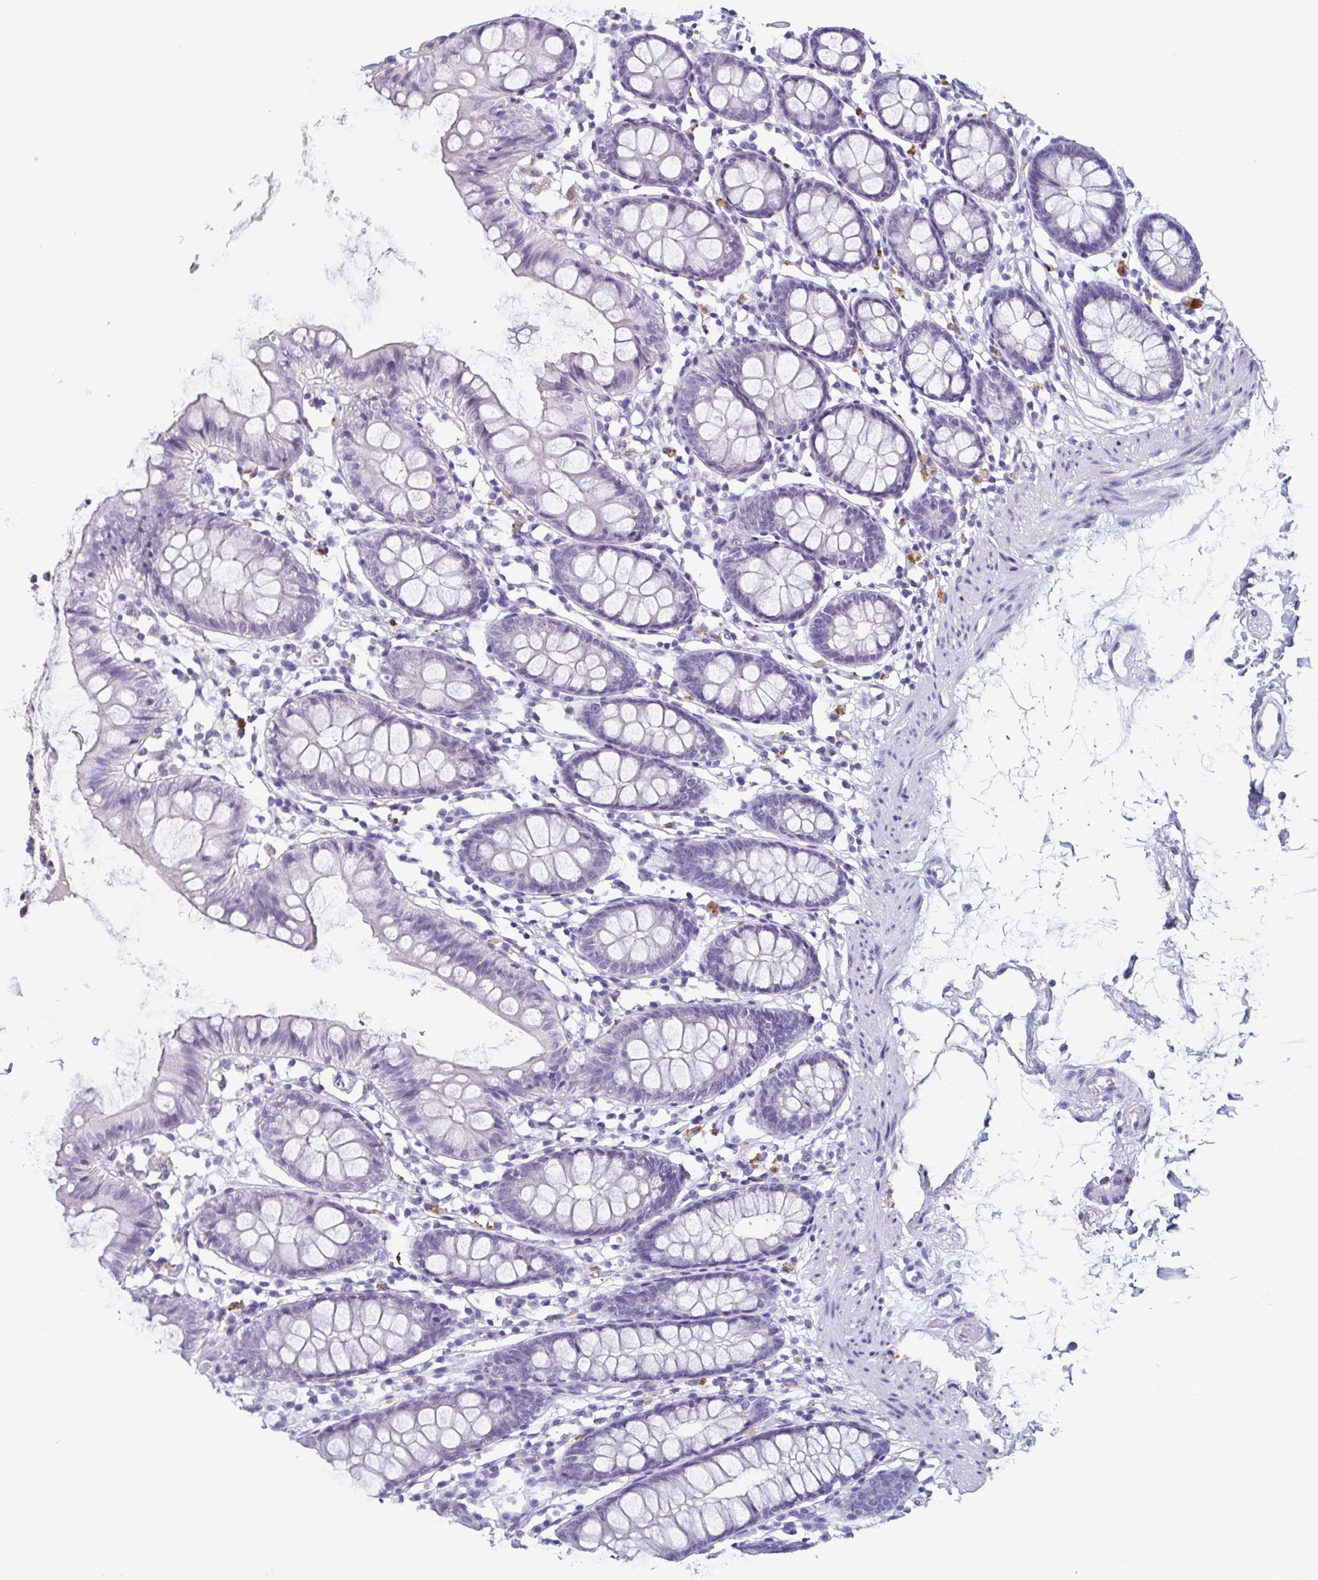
{"staining": {"intensity": "negative", "quantity": "none", "location": "none"}, "tissue": "colon", "cell_type": "Endothelial cells", "image_type": "normal", "snomed": [{"axis": "morphology", "description": "Normal tissue, NOS"}, {"axis": "topography", "description": "Colon"}], "caption": "Histopathology image shows no protein staining in endothelial cells of normal colon. (Immunohistochemistry (ihc), brightfield microscopy, high magnification).", "gene": "LYRM2", "patient": {"sex": "female", "age": 84}}